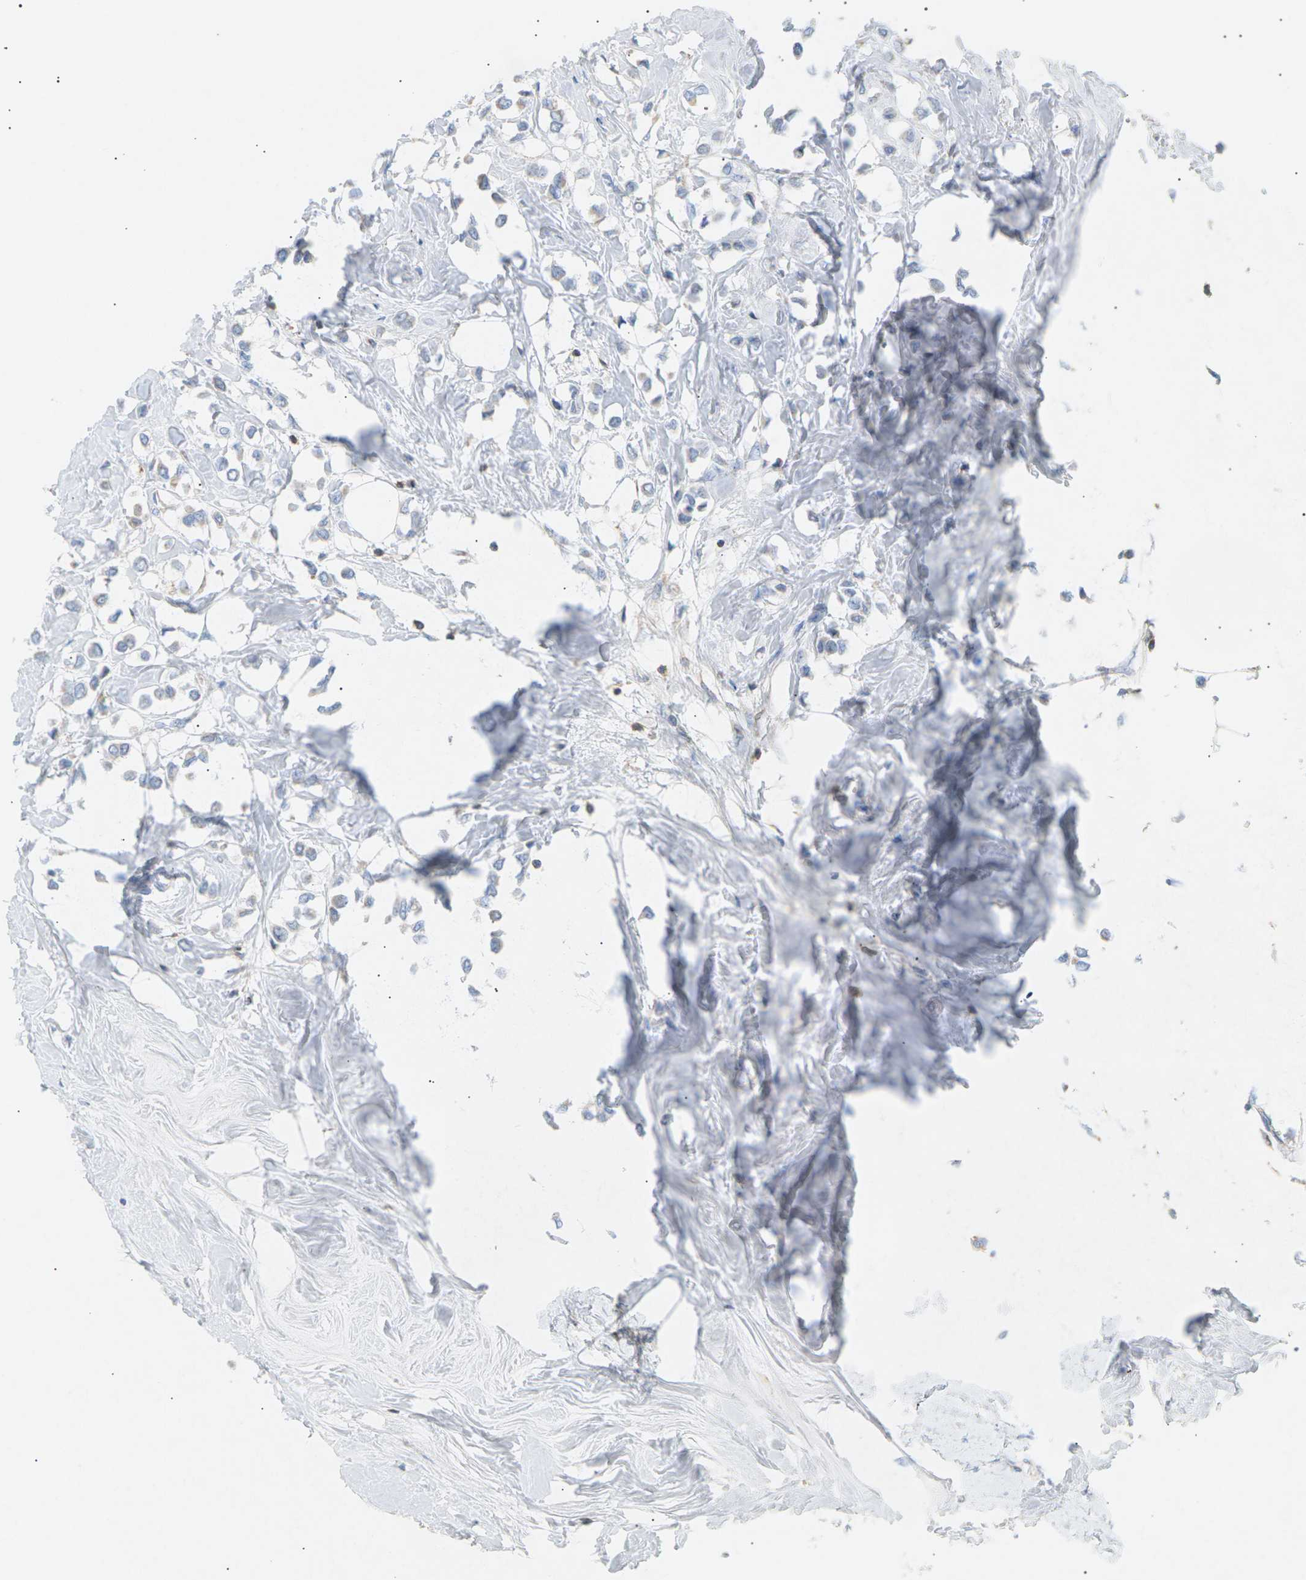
{"staining": {"intensity": "negative", "quantity": "none", "location": "none"}, "tissue": "breast cancer", "cell_type": "Tumor cells", "image_type": "cancer", "snomed": [{"axis": "morphology", "description": "Lobular carcinoma"}, {"axis": "topography", "description": "Breast"}], "caption": "High magnification brightfield microscopy of lobular carcinoma (breast) stained with DAB (3,3'-diaminobenzidine) (brown) and counterstained with hematoxylin (blue): tumor cells show no significant positivity.", "gene": "LIME1", "patient": {"sex": "female", "age": 51}}